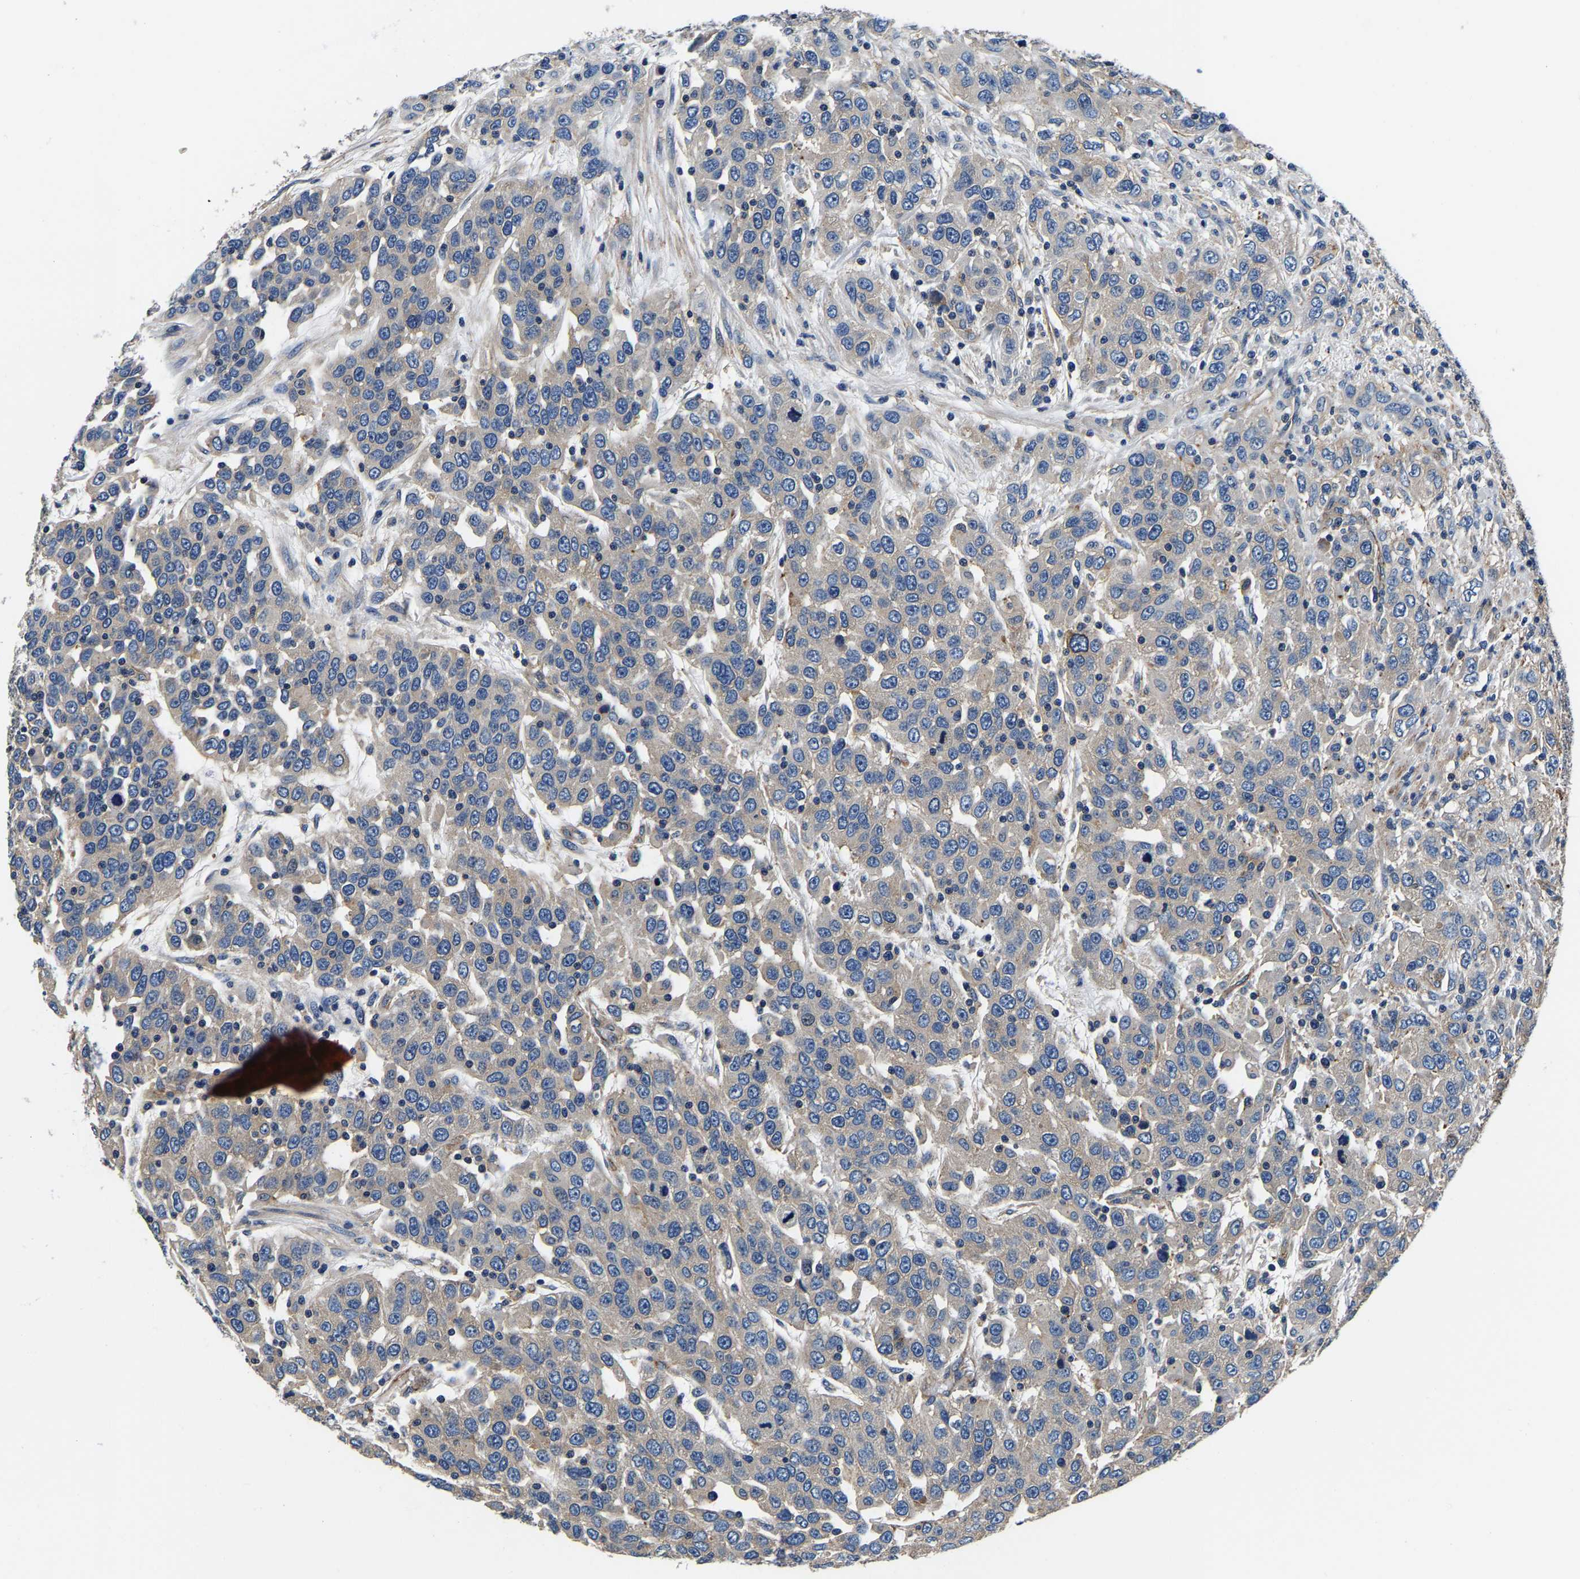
{"staining": {"intensity": "moderate", "quantity": "<25%", "location": "cytoplasmic/membranous"}, "tissue": "urothelial cancer", "cell_type": "Tumor cells", "image_type": "cancer", "snomed": [{"axis": "morphology", "description": "Urothelial carcinoma, High grade"}, {"axis": "topography", "description": "Urinary bladder"}], "caption": "Immunohistochemistry (IHC) photomicrograph of human urothelial carcinoma (high-grade) stained for a protein (brown), which shows low levels of moderate cytoplasmic/membranous expression in about <25% of tumor cells.", "gene": "SH3GLB1", "patient": {"sex": "female", "age": 80}}